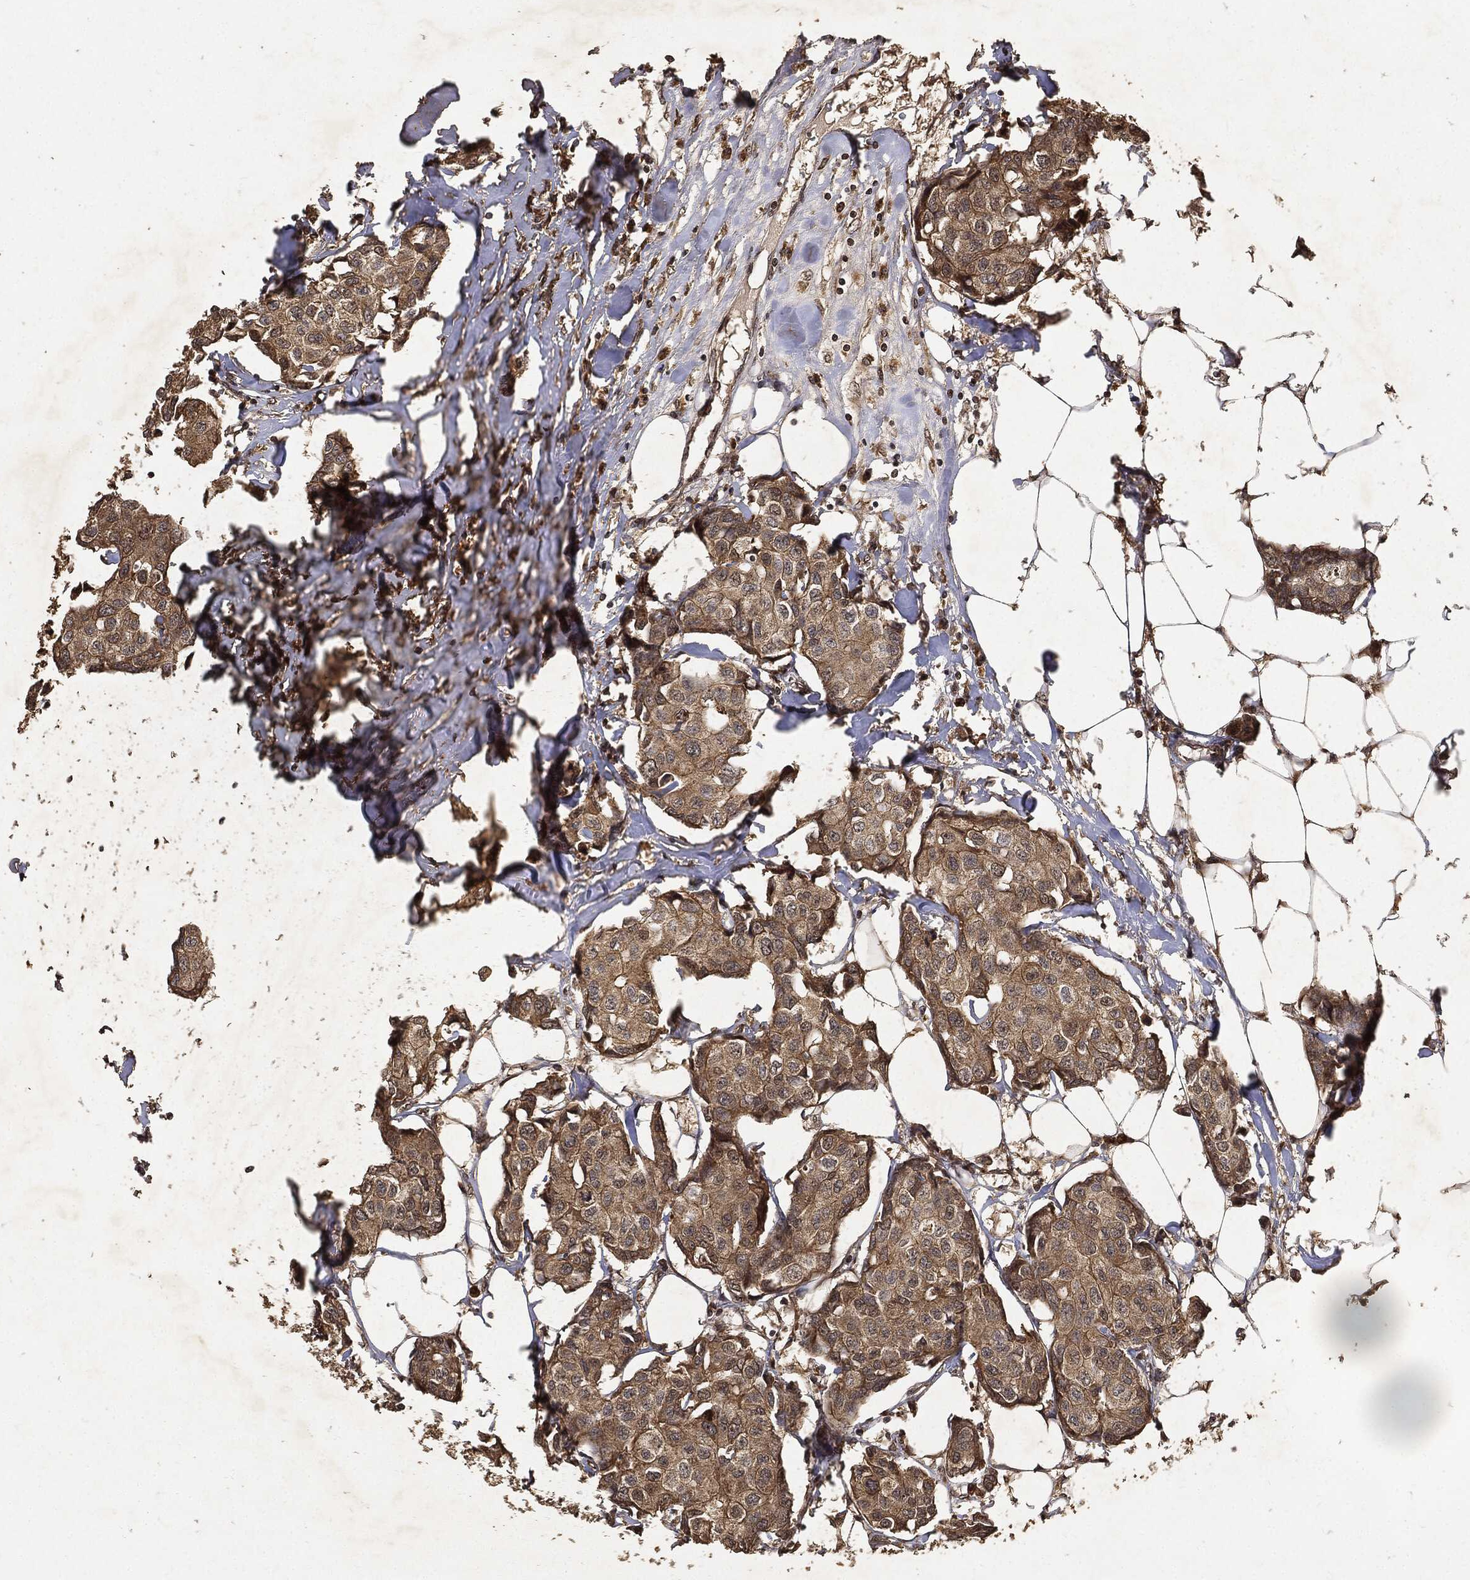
{"staining": {"intensity": "moderate", "quantity": ">75%", "location": "cytoplasmic/membranous"}, "tissue": "breast cancer", "cell_type": "Tumor cells", "image_type": "cancer", "snomed": [{"axis": "morphology", "description": "Duct carcinoma"}, {"axis": "topography", "description": "Breast"}], "caption": "High-magnification brightfield microscopy of breast infiltrating ductal carcinoma stained with DAB (brown) and counterstained with hematoxylin (blue). tumor cells exhibit moderate cytoplasmic/membranous expression is identified in about>75% of cells.", "gene": "ZNF226", "patient": {"sex": "female", "age": 80}}